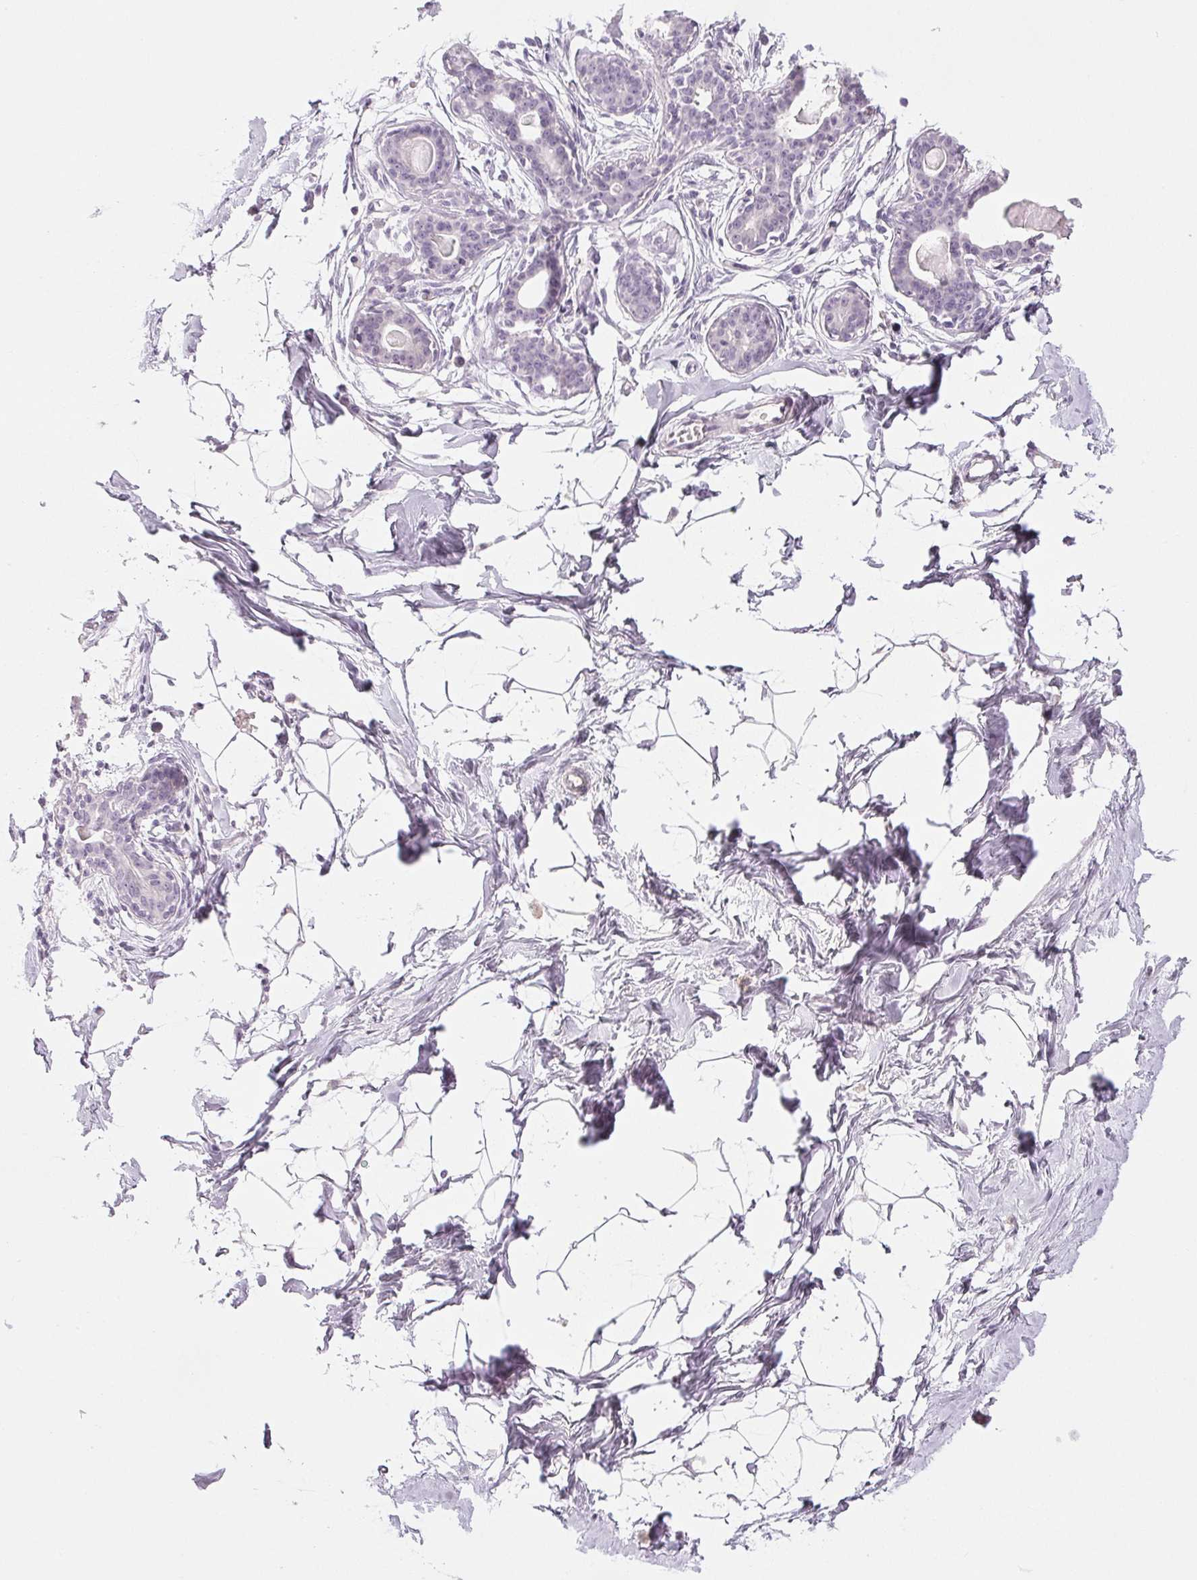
{"staining": {"intensity": "negative", "quantity": "none", "location": "none"}, "tissue": "breast", "cell_type": "Adipocytes", "image_type": "normal", "snomed": [{"axis": "morphology", "description": "Normal tissue, NOS"}, {"axis": "topography", "description": "Breast"}], "caption": "An immunohistochemistry (IHC) image of normal breast is shown. There is no staining in adipocytes of breast.", "gene": "EHHADH", "patient": {"sex": "female", "age": 45}}